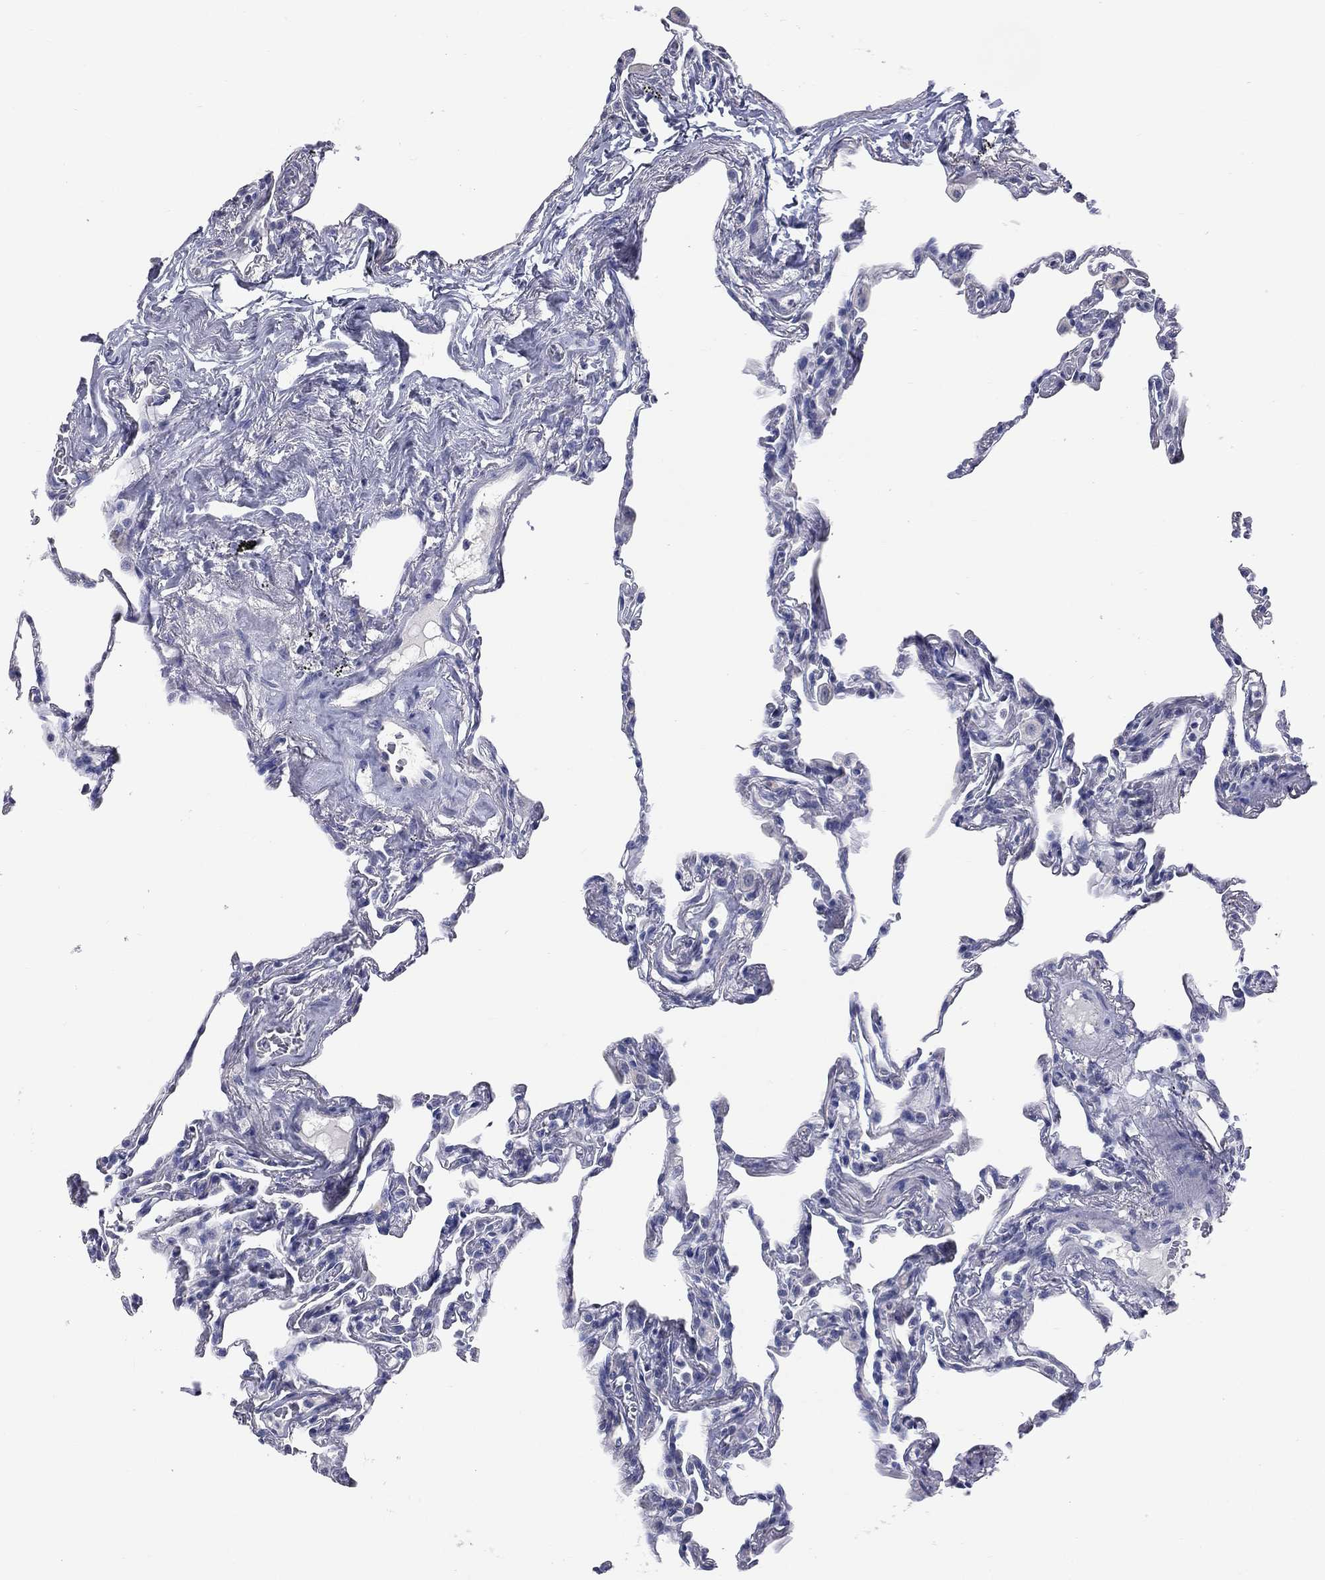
{"staining": {"intensity": "negative", "quantity": "none", "location": "none"}, "tissue": "lung", "cell_type": "Alveolar cells", "image_type": "normal", "snomed": [{"axis": "morphology", "description": "Normal tissue, NOS"}, {"axis": "topography", "description": "Lung"}], "caption": "This is an immunohistochemistry (IHC) photomicrograph of unremarkable lung. There is no staining in alveolar cells.", "gene": "STK31", "patient": {"sex": "female", "age": 57}}